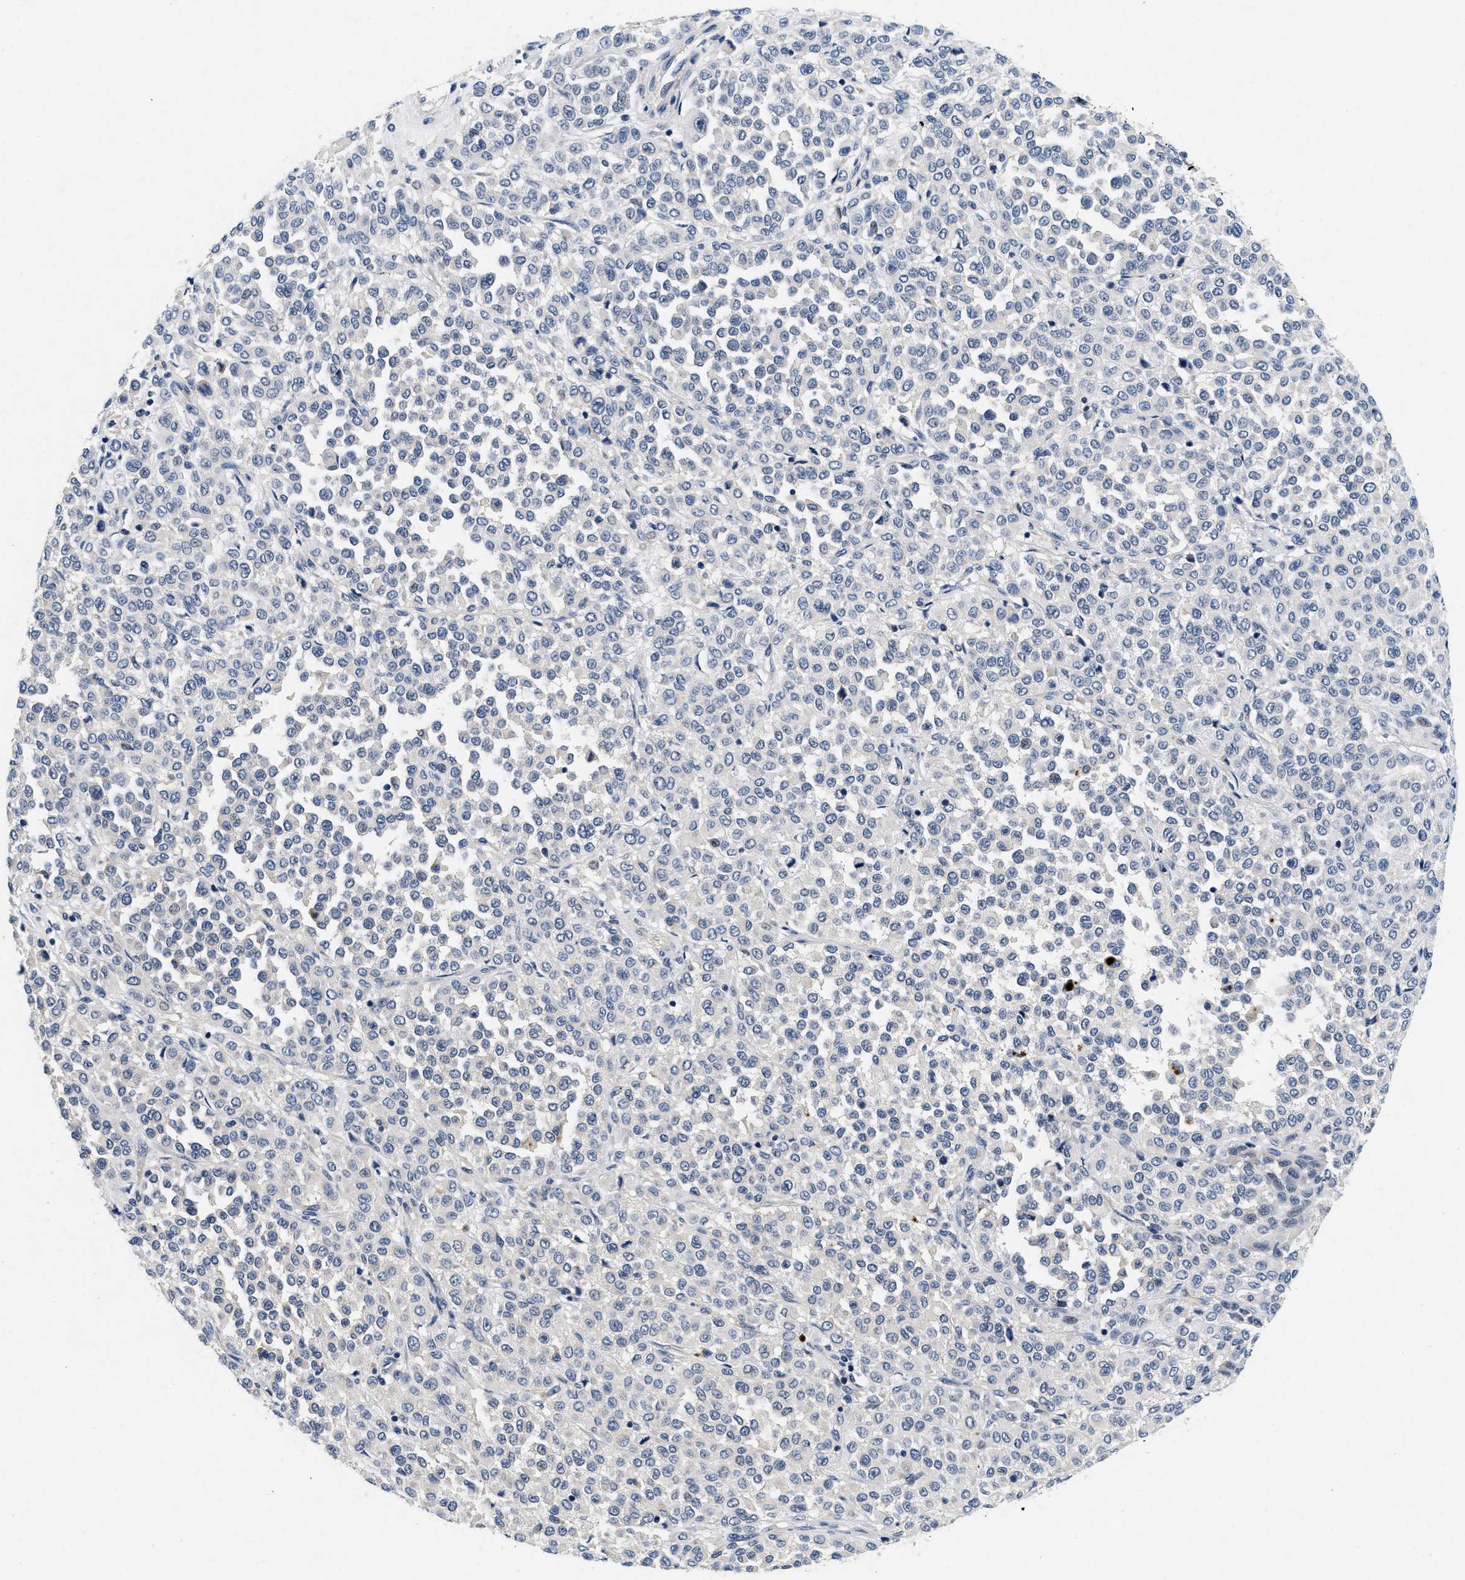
{"staining": {"intensity": "negative", "quantity": "none", "location": "none"}, "tissue": "melanoma", "cell_type": "Tumor cells", "image_type": "cancer", "snomed": [{"axis": "morphology", "description": "Malignant melanoma, Metastatic site"}, {"axis": "topography", "description": "Pancreas"}], "caption": "The image exhibits no staining of tumor cells in melanoma.", "gene": "PDP1", "patient": {"sex": "female", "age": 30}}